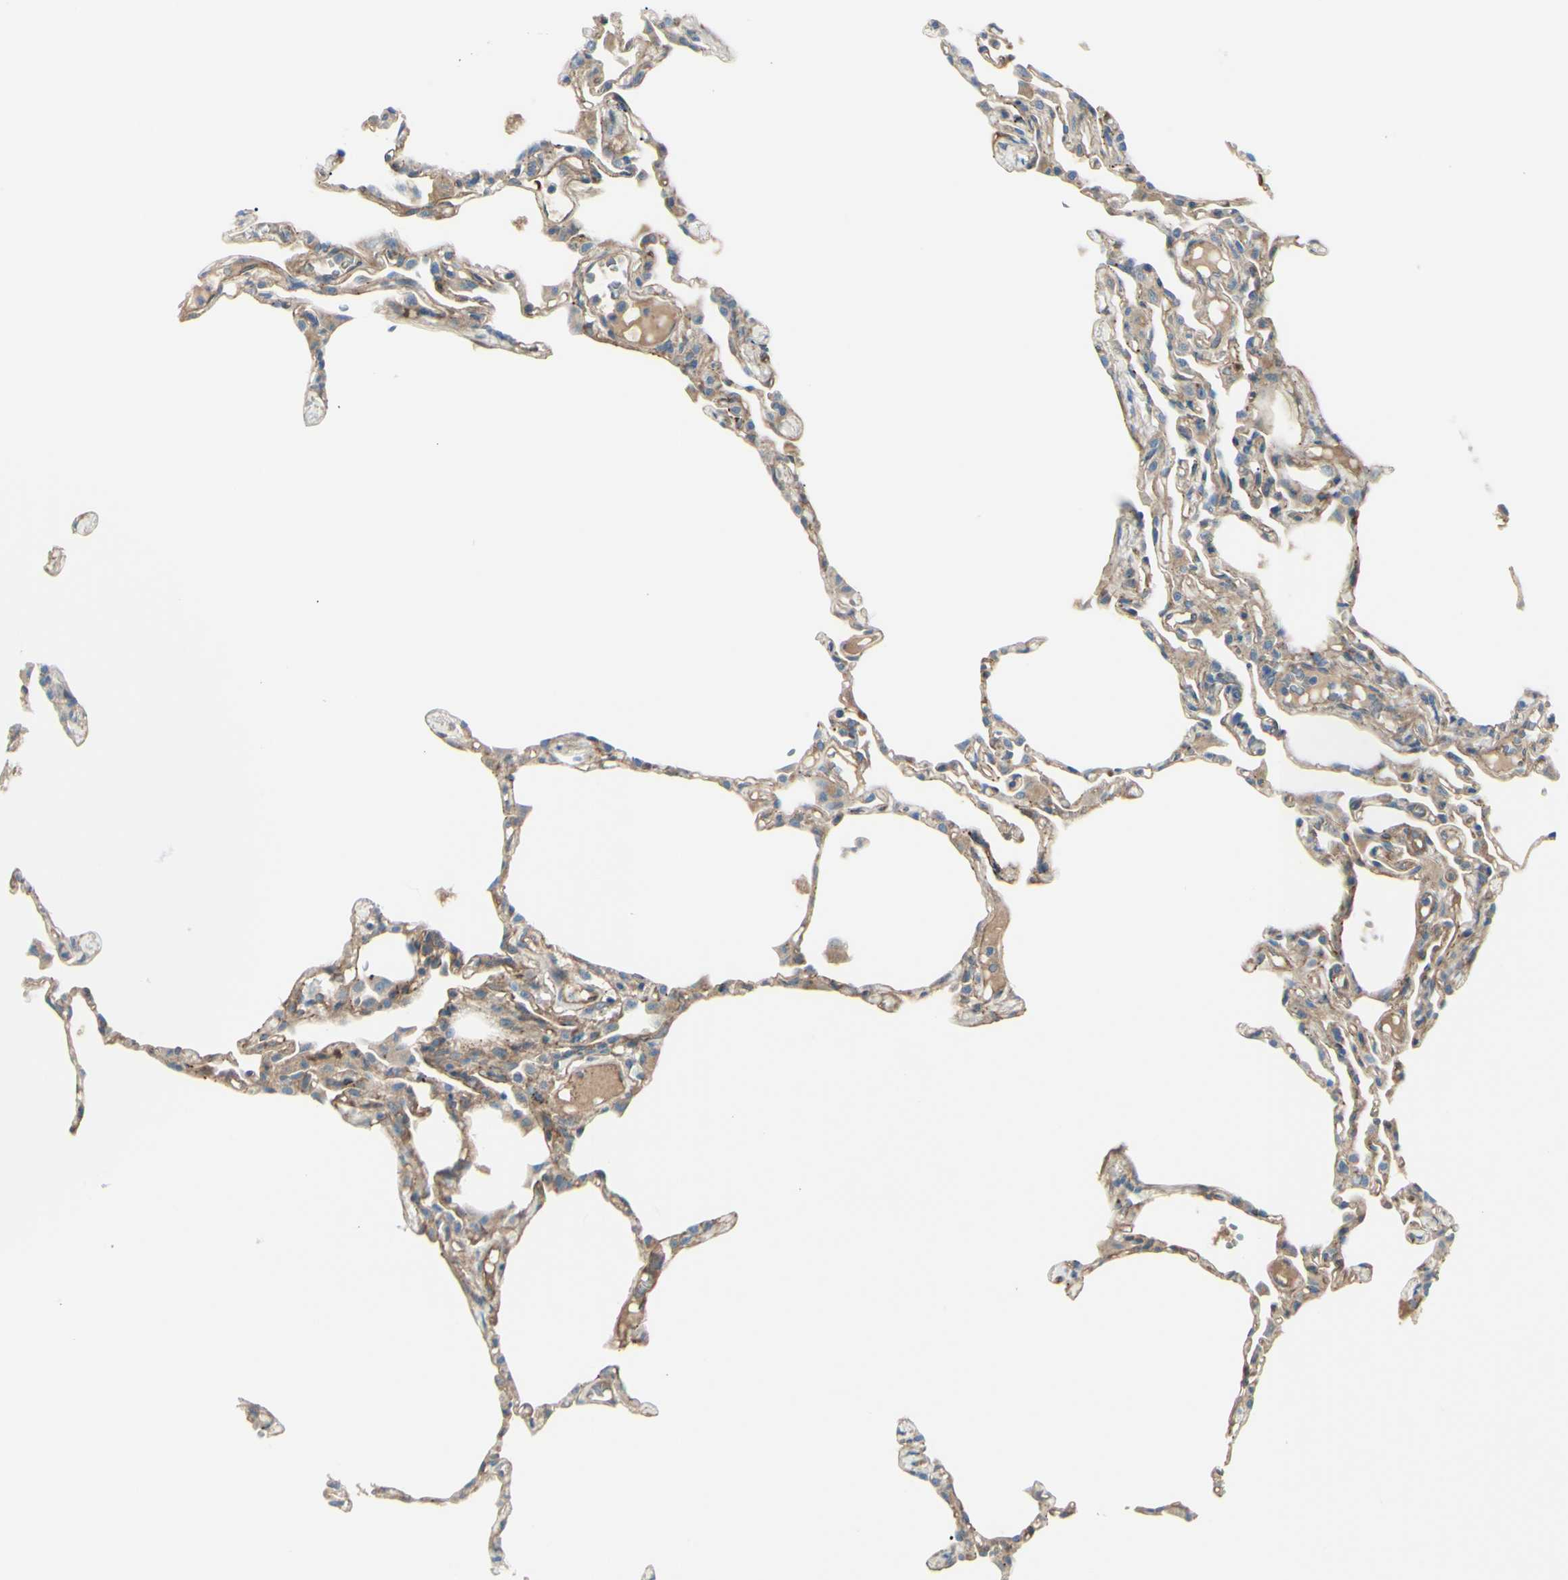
{"staining": {"intensity": "weak", "quantity": ">75%", "location": "cytoplasmic/membranous"}, "tissue": "lung", "cell_type": "Alveolar cells", "image_type": "normal", "snomed": [{"axis": "morphology", "description": "Normal tissue, NOS"}, {"axis": "topography", "description": "Lung"}], "caption": "About >75% of alveolar cells in unremarkable human lung reveal weak cytoplasmic/membranous protein staining as visualized by brown immunohistochemical staining.", "gene": "PCDHGA10", "patient": {"sex": "female", "age": 49}}